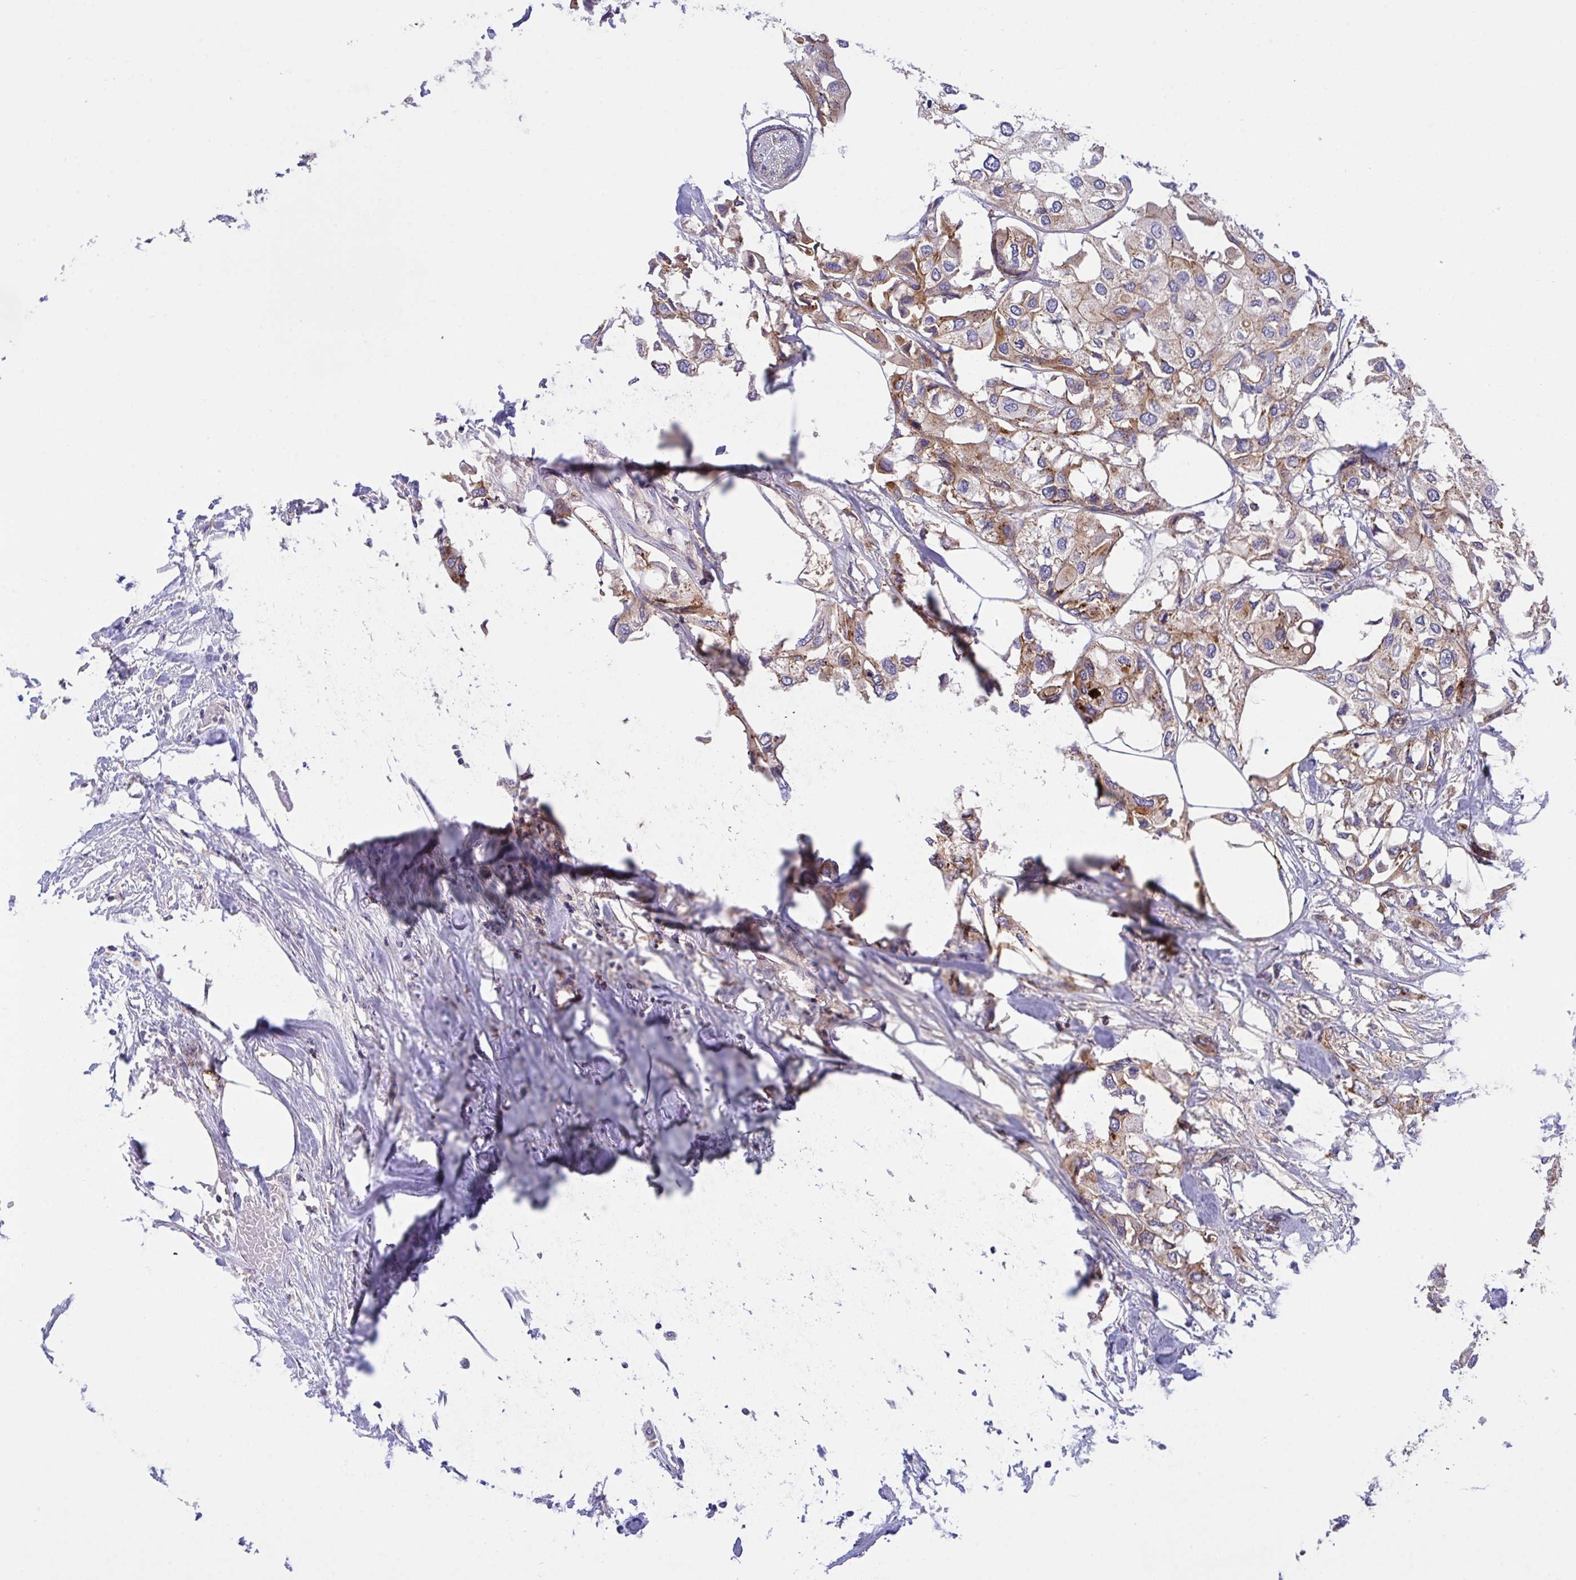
{"staining": {"intensity": "moderate", "quantity": "25%-75%", "location": "cytoplasmic/membranous"}, "tissue": "urothelial cancer", "cell_type": "Tumor cells", "image_type": "cancer", "snomed": [{"axis": "morphology", "description": "Urothelial carcinoma, High grade"}, {"axis": "topography", "description": "Urinary bladder"}], "caption": "Immunohistochemical staining of human urothelial cancer displays medium levels of moderate cytoplasmic/membranous protein staining in approximately 25%-75% of tumor cells.", "gene": "C4orf36", "patient": {"sex": "male", "age": 64}}